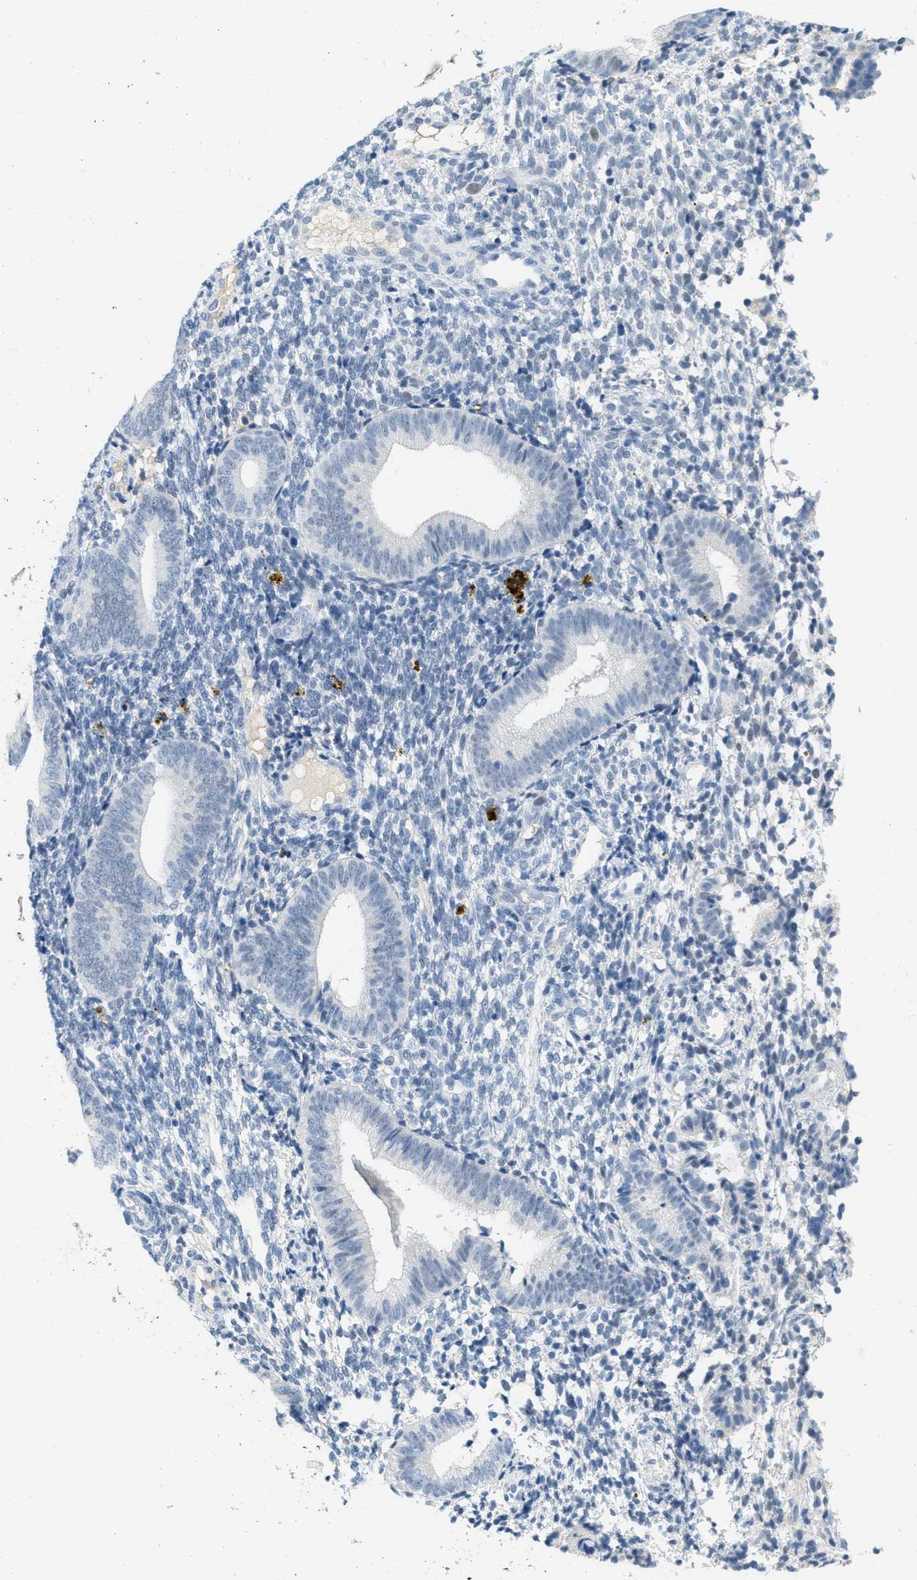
{"staining": {"intensity": "negative", "quantity": "none", "location": "none"}, "tissue": "endometrium", "cell_type": "Cells in endometrial stroma", "image_type": "normal", "snomed": [{"axis": "morphology", "description": "Normal tissue, NOS"}, {"axis": "topography", "description": "Uterus"}, {"axis": "topography", "description": "Endometrium"}], "caption": "Immunohistochemistry of benign human endometrium shows no staining in cells in endometrial stroma.", "gene": "HSF2", "patient": {"sex": "female", "age": 33}}